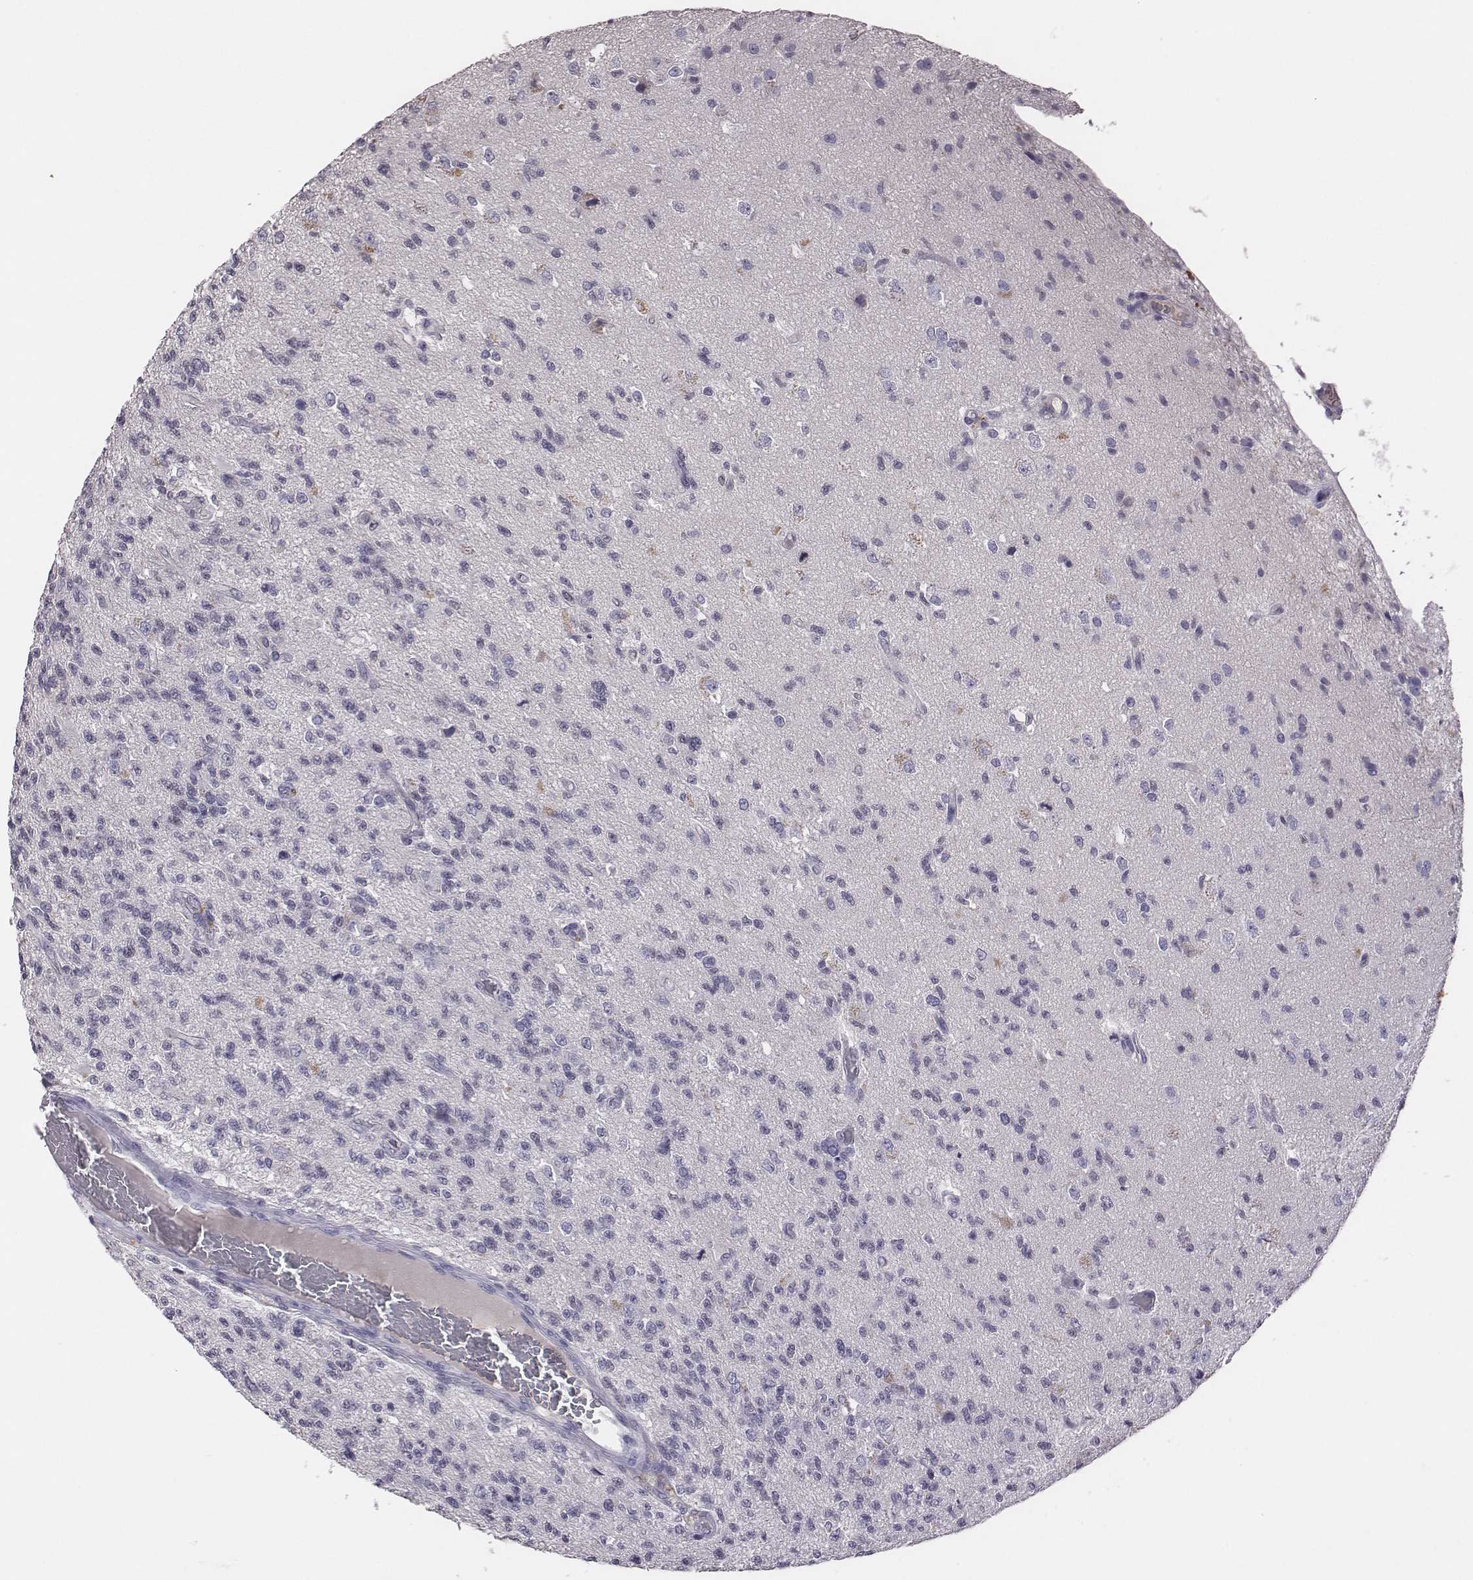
{"staining": {"intensity": "negative", "quantity": "none", "location": "none"}, "tissue": "glioma", "cell_type": "Tumor cells", "image_type": "cancer", "snomed": [{"axis": "morphology", "description": "Glioma, malignant, High grade"}, {"axis": "topography", "description": "Brain"}], "caption": "An IHC photomicrograph of malignant glioma (high-grade) is shown. There is no staining in tumor cells of malignant glioma (high-grade).", "gene": "EN1", "patient": {"sex": "male", "age": 56}}